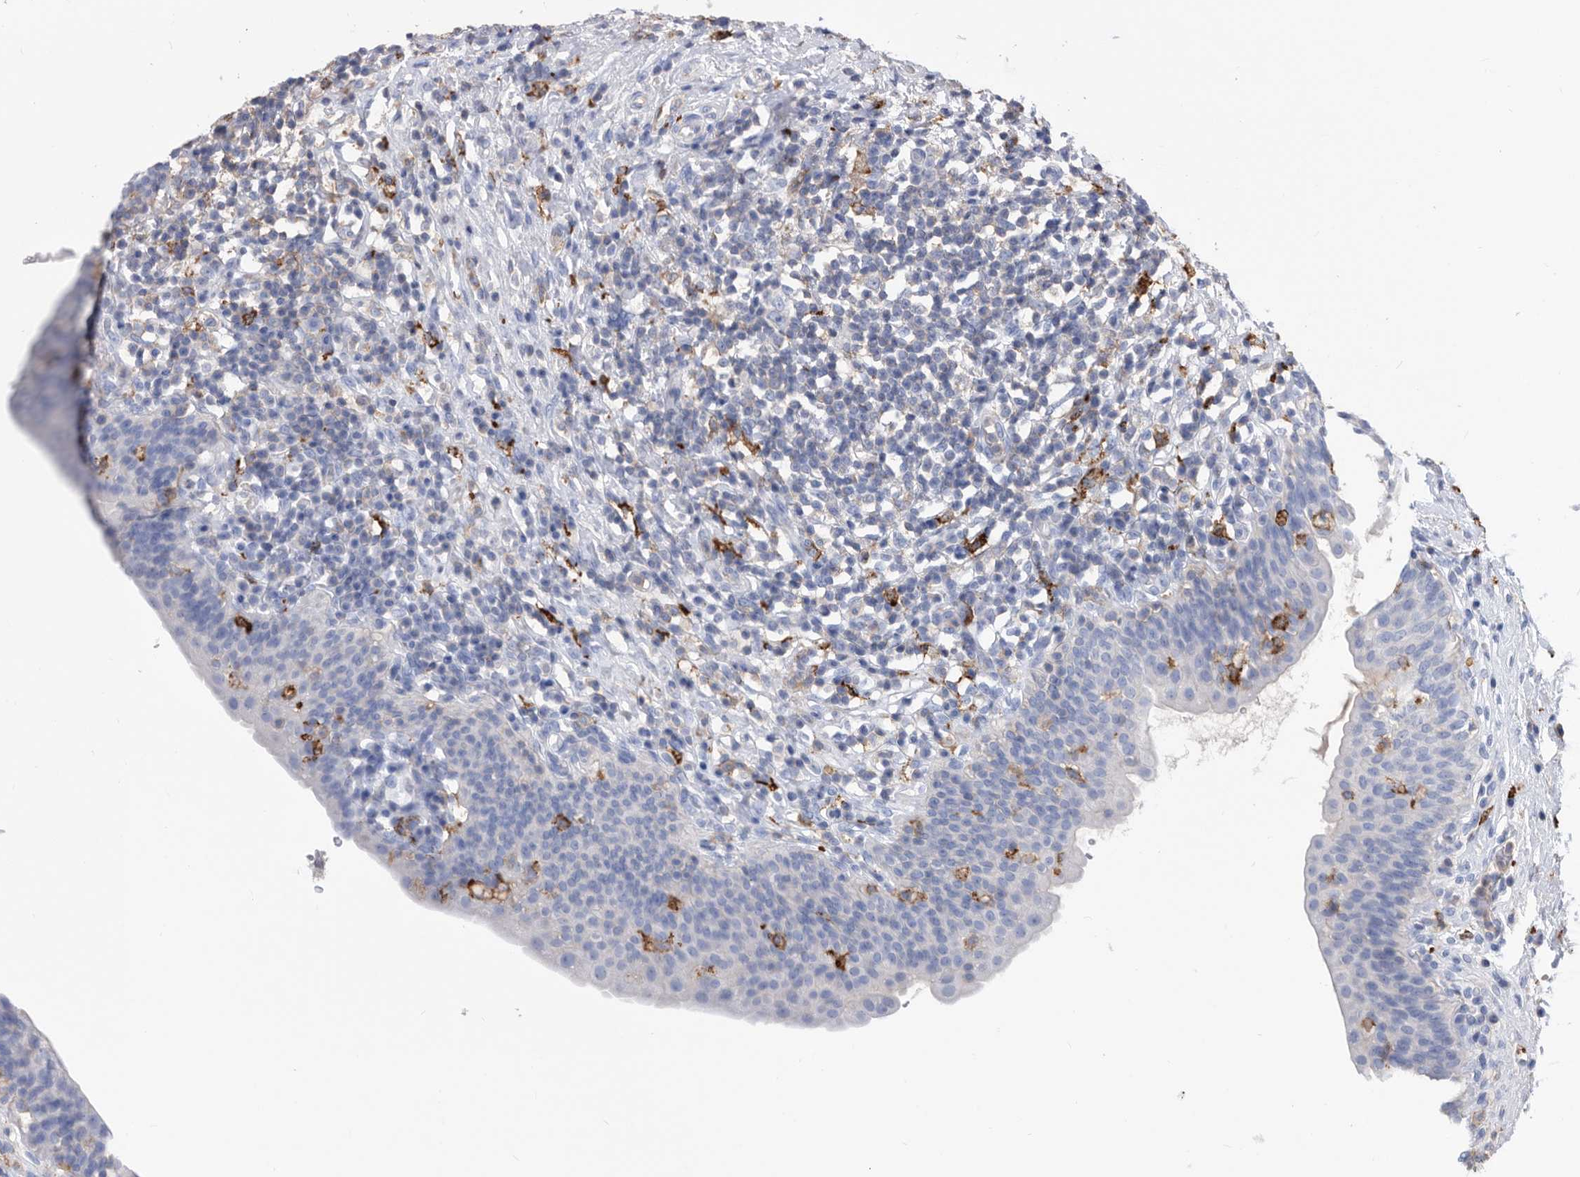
{"staining": {"intensity": "negative", "quantity": "none", "location": "none"}, "tissue": "urinary bladder", "cell_type": "Urothelial cells", "image_type": "normal", "snomed": [{"axis": "morphology", "description": "Normal tissue, NOS"}, {"axis": "topography", "description": "Urinary bladder"}], "caption": "This is an immunohistochemistry histopathology image of normal human urinary bladder. There is no positivity in urothelial cells.", "gene": "MS4A4A", "patient": {"sex": "male", "age": 83}}